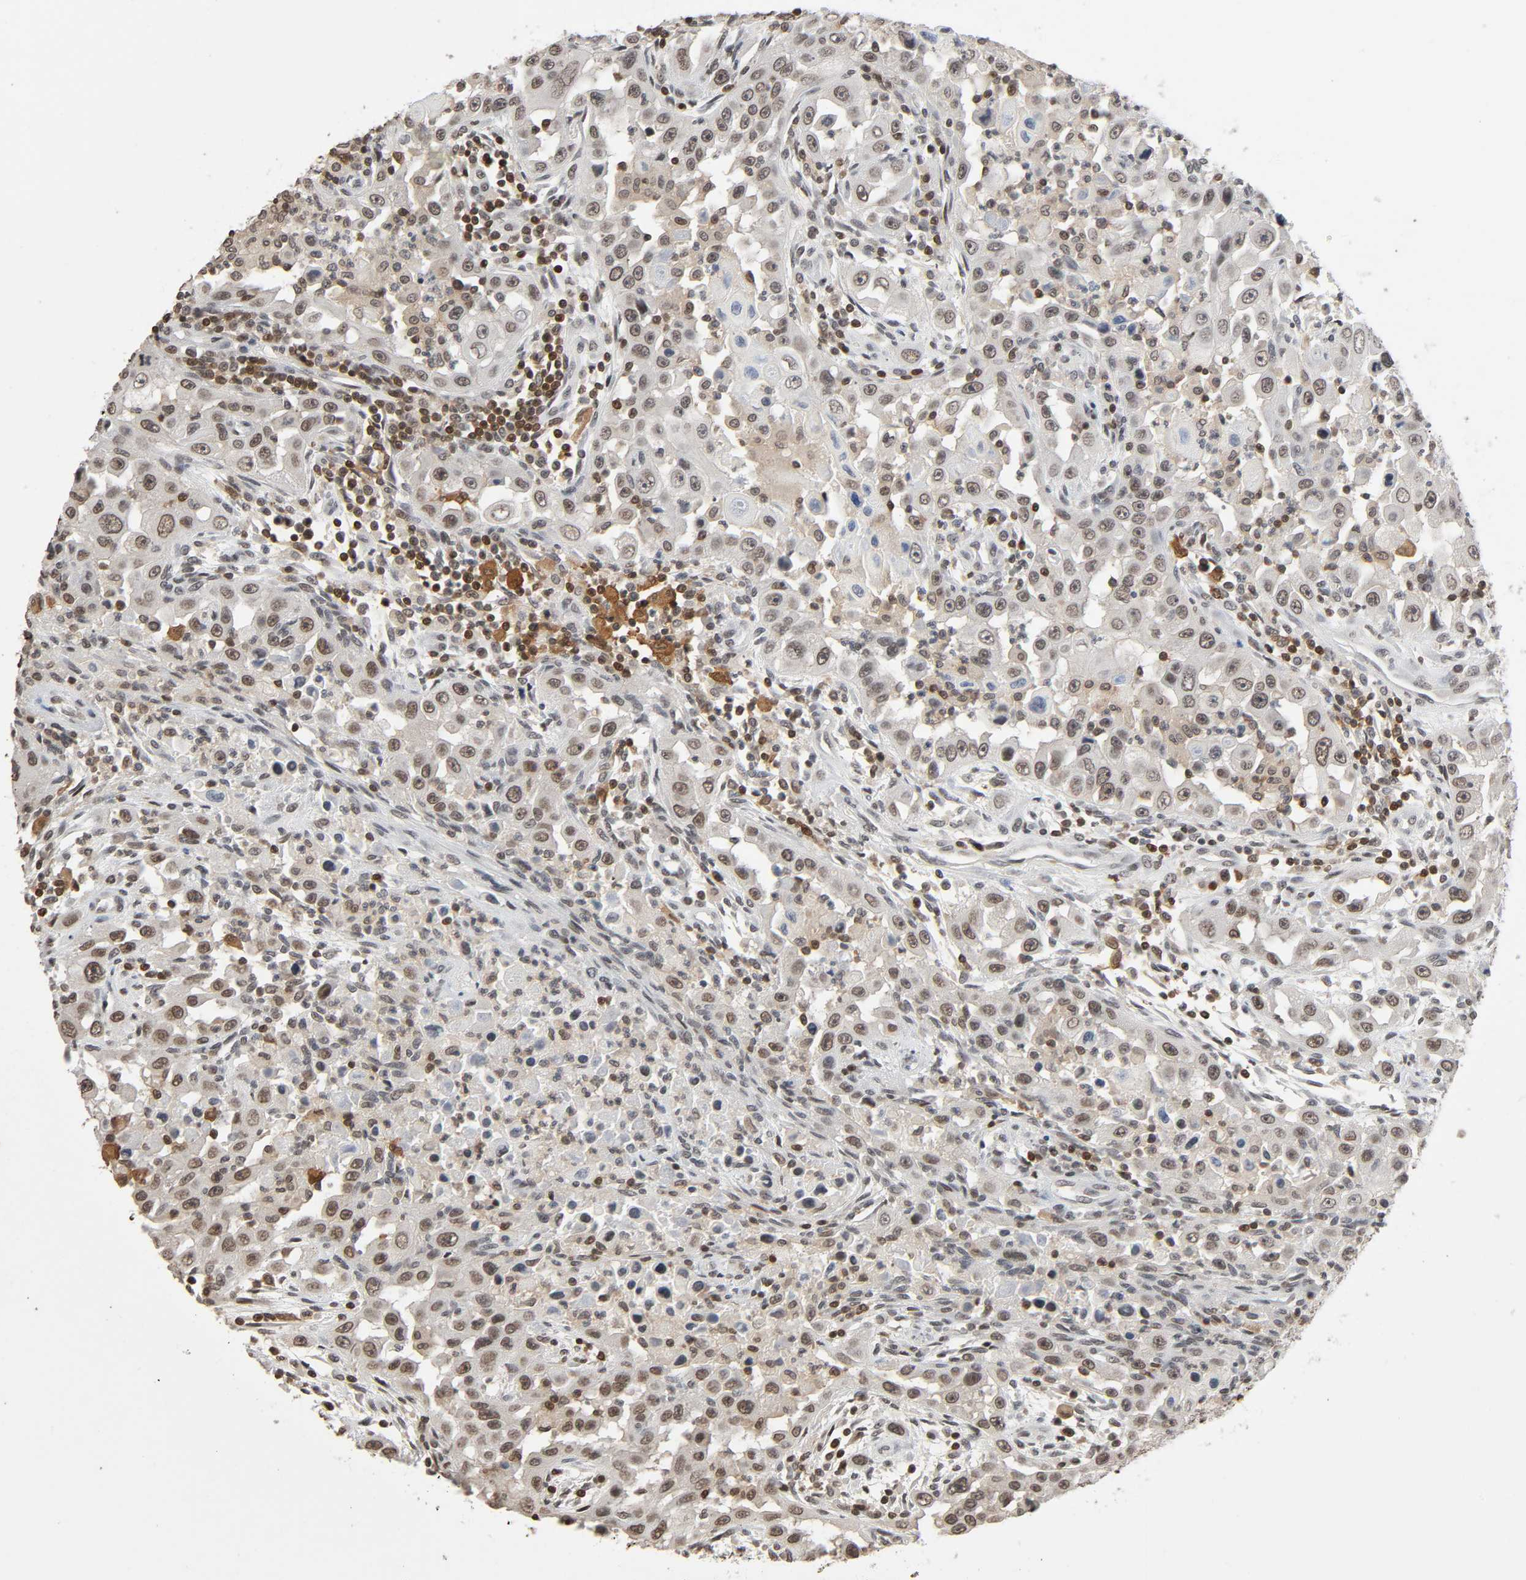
{"staining": {"intensity": "weak", "quantity": "<25%", "location": "cytoplasmic/membranous,nuclear"}, "tissue": "head and neck cancer", "cell_type": "Tumor cells", "image_type": "cancer", "snomed": [{"axis": "morphology", "description": "Carcinoma, NOS"}, {"axis": "topography", "description": "Head-Neck"}], "caption": "High magnification brightfield microscopy of head and neck cancer stained with DAB (brown) and counterstained with hematoxylin (blue): tumor cells show no significant expression.", "gene": "STK4", "patient": {"sex": "male", "age": 87}}